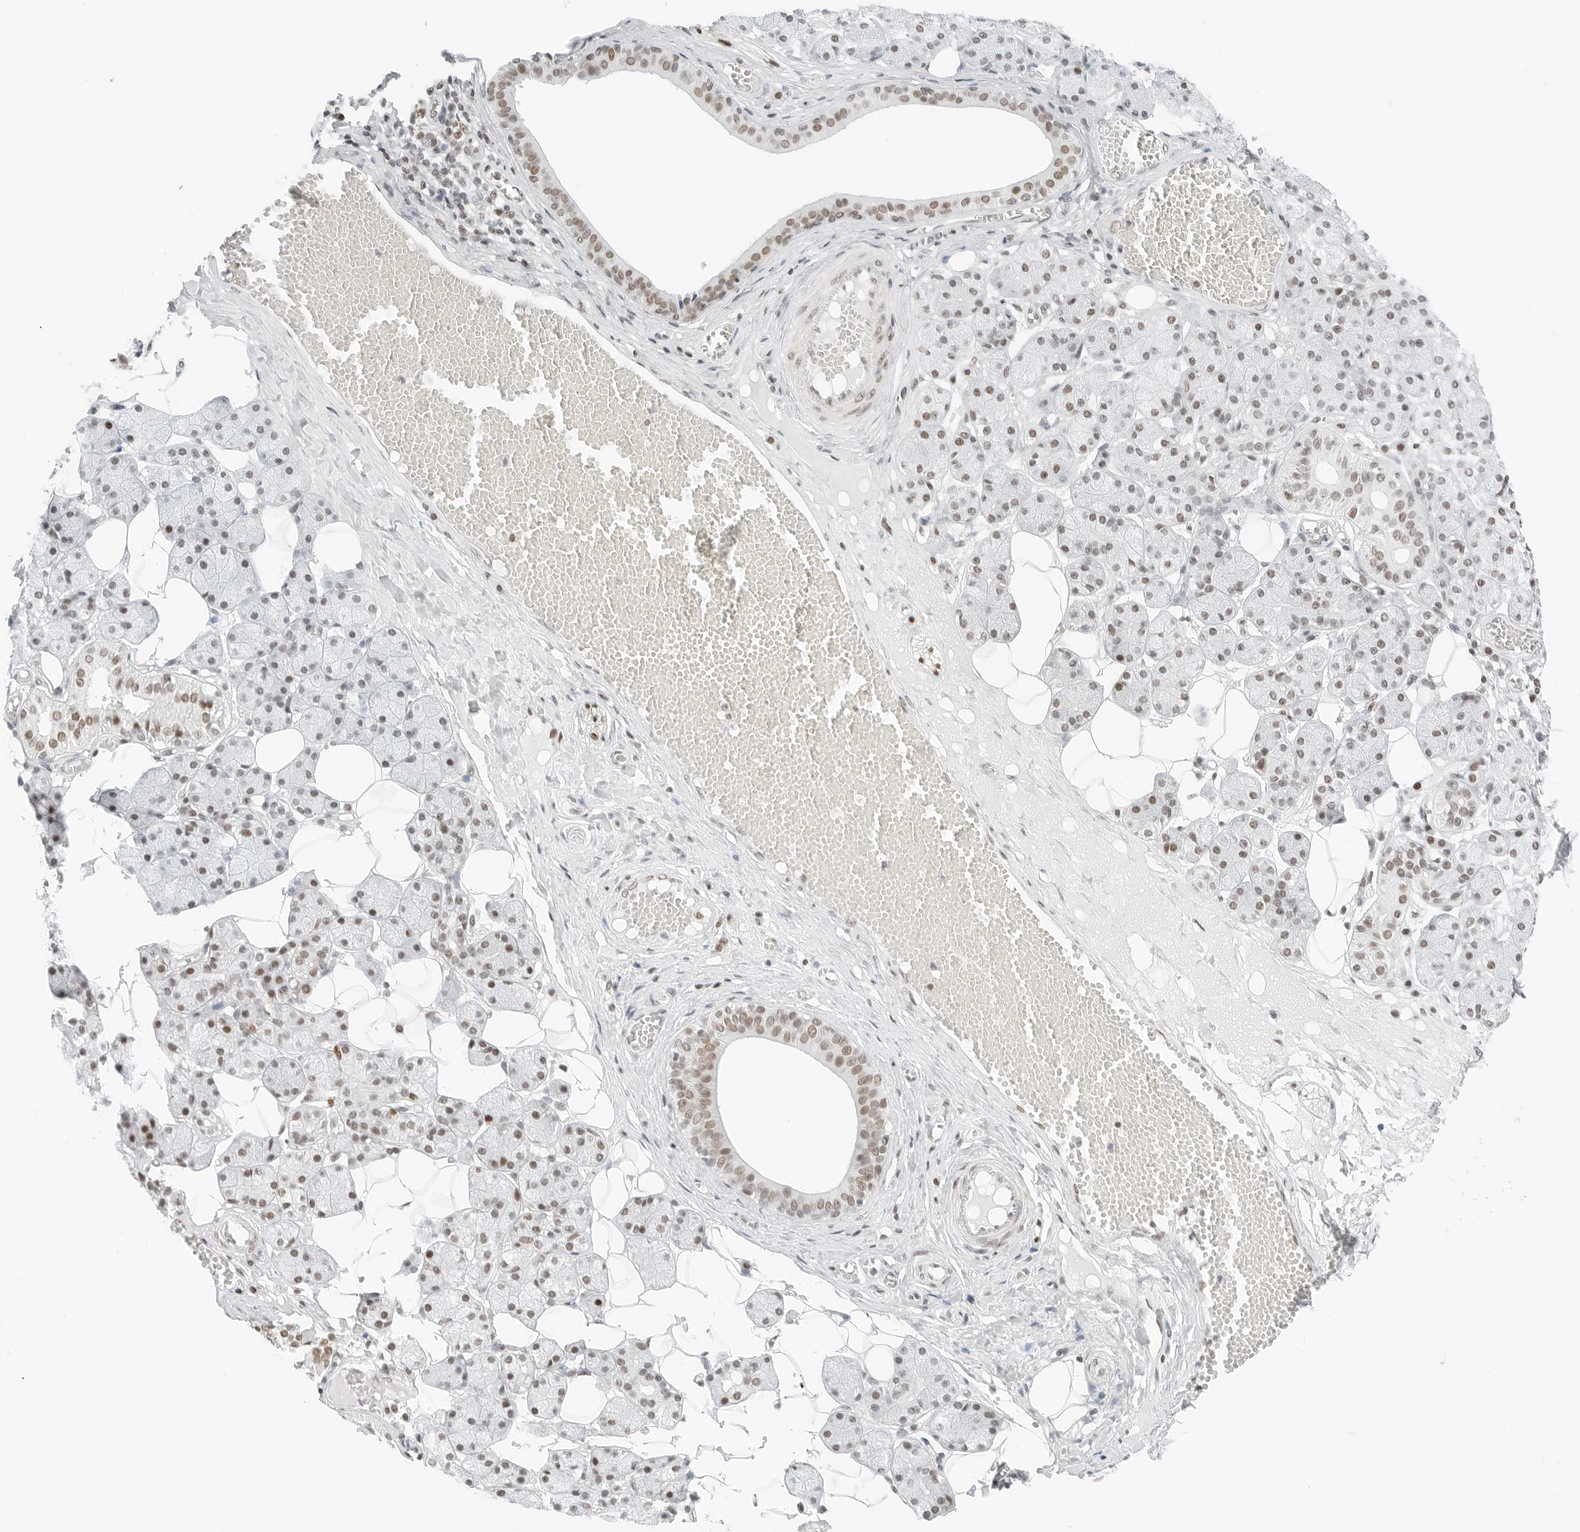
{"staining": {"intensity": "moderate", "quantity": "25%-75%", "location": "nuclear"}, "tissue": "salivary gland", "cell_type": "Glandular cells", "image_type": "normal", "snomed": [{"axis": "morphology", "description": "Normal tissue, NOS"}, {"axis": "topography", "description": "Salivary gland"}], "caption": "Glandular cells display moderate nuclear expression in about 25%-75% of cells in benign salivary gland.", "gene": "CRTC2", "patient": {"sex": "female", "age": 33}}